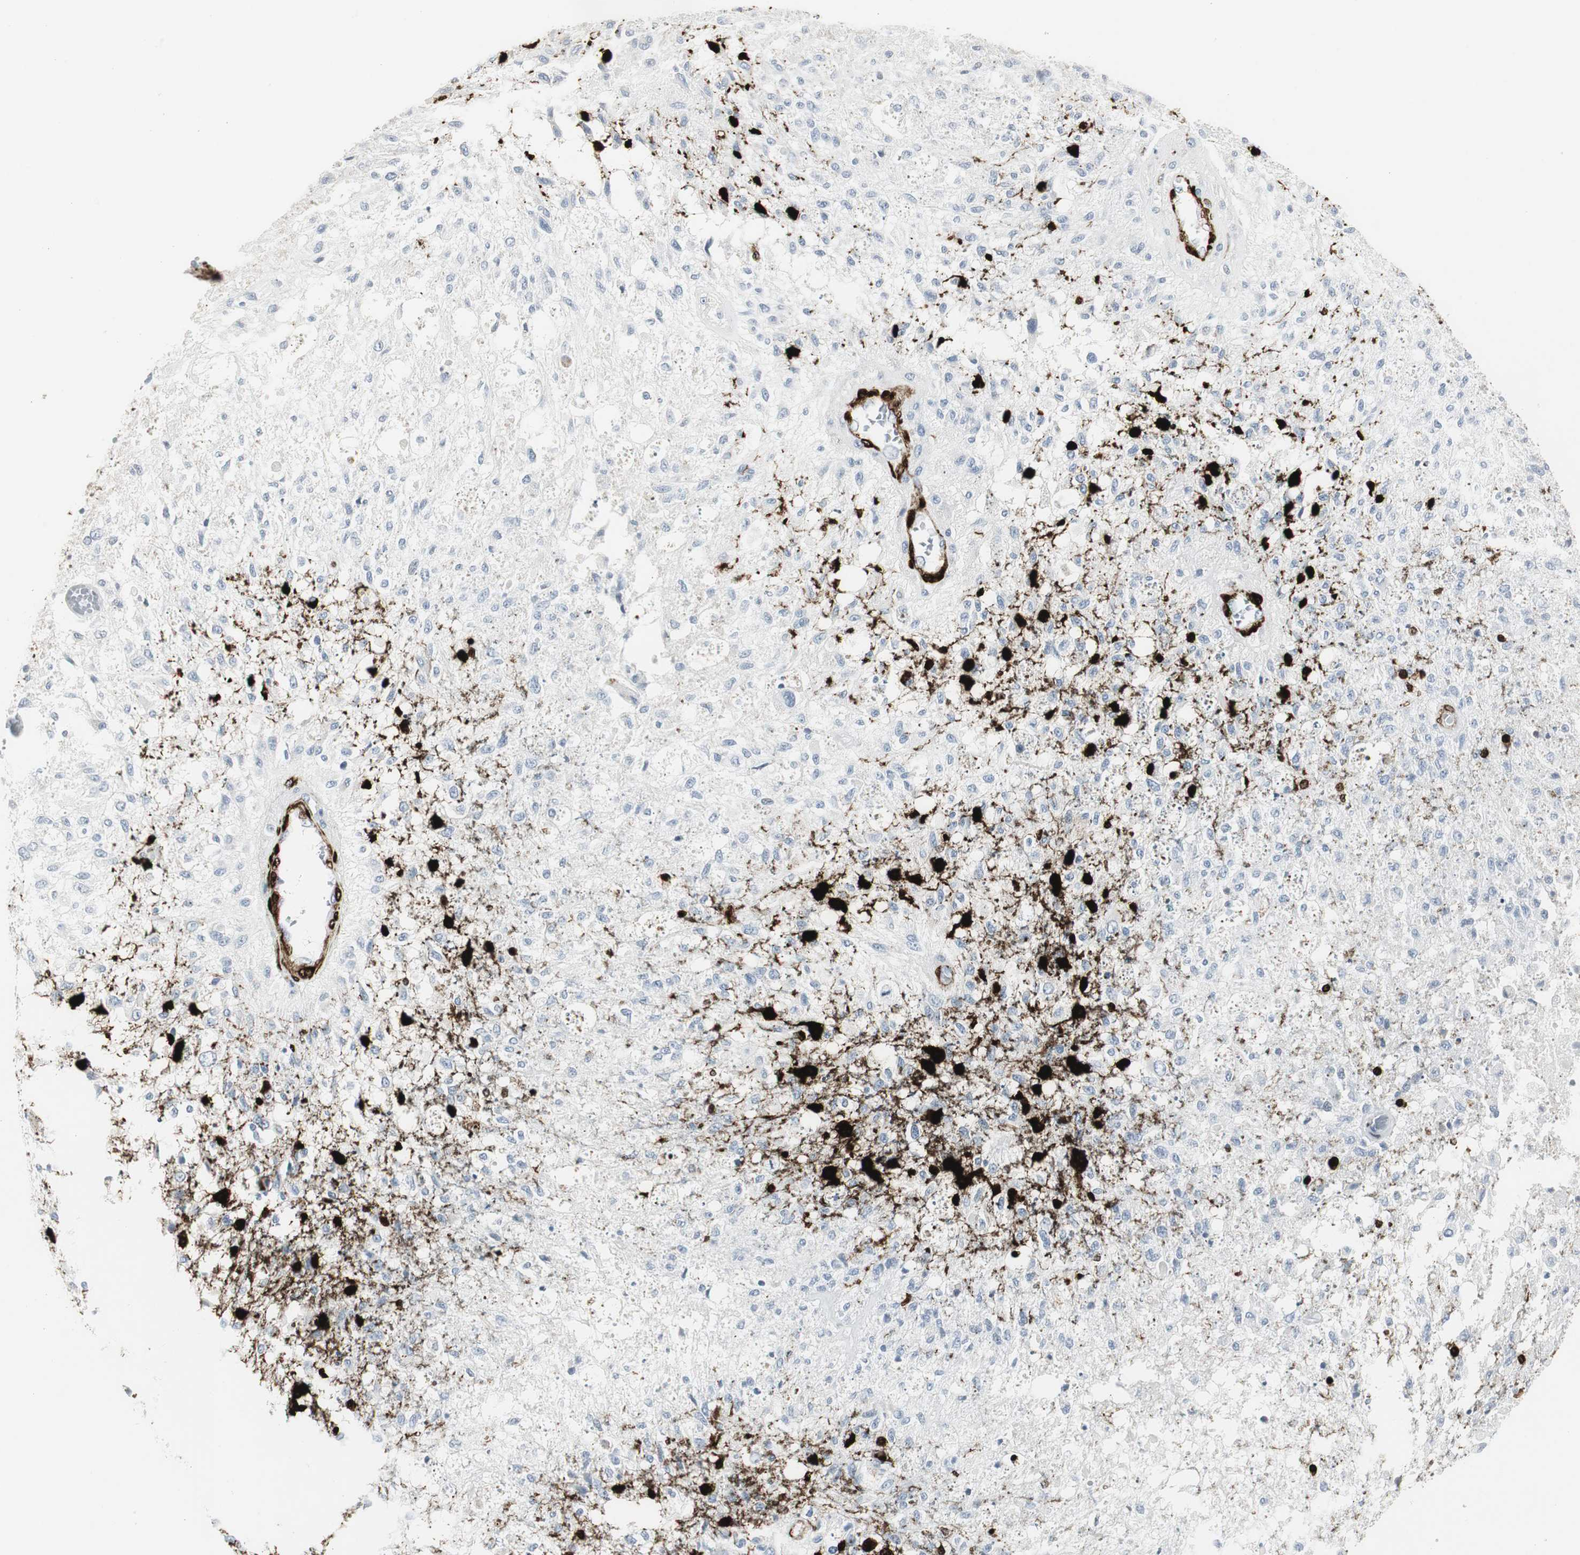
{"staining": {"intensity": "strong", "quantity": "<25%", "location": "cytoplasmic/membranous,nuclear"}, "tissue": "glioma", "cell_type": "Tumor cells", "image_type": "cancer", "snomed": [{"axis": "morphology", "description": "Normal tissue, NOS"}, {"axis": "morphology", "description": "Glioma, malignant, High grade"}, {"axis": "topography", "description": "Cerebral cortex"}], "caption": "IHC (DAB) staining of glioma exhibits strong cytoplasmic/membranous and nuclear protein expression in about <25% of tumor cells.", "gene": "PPP1R14A", "patient": {"sex": "male", "age": 77}}